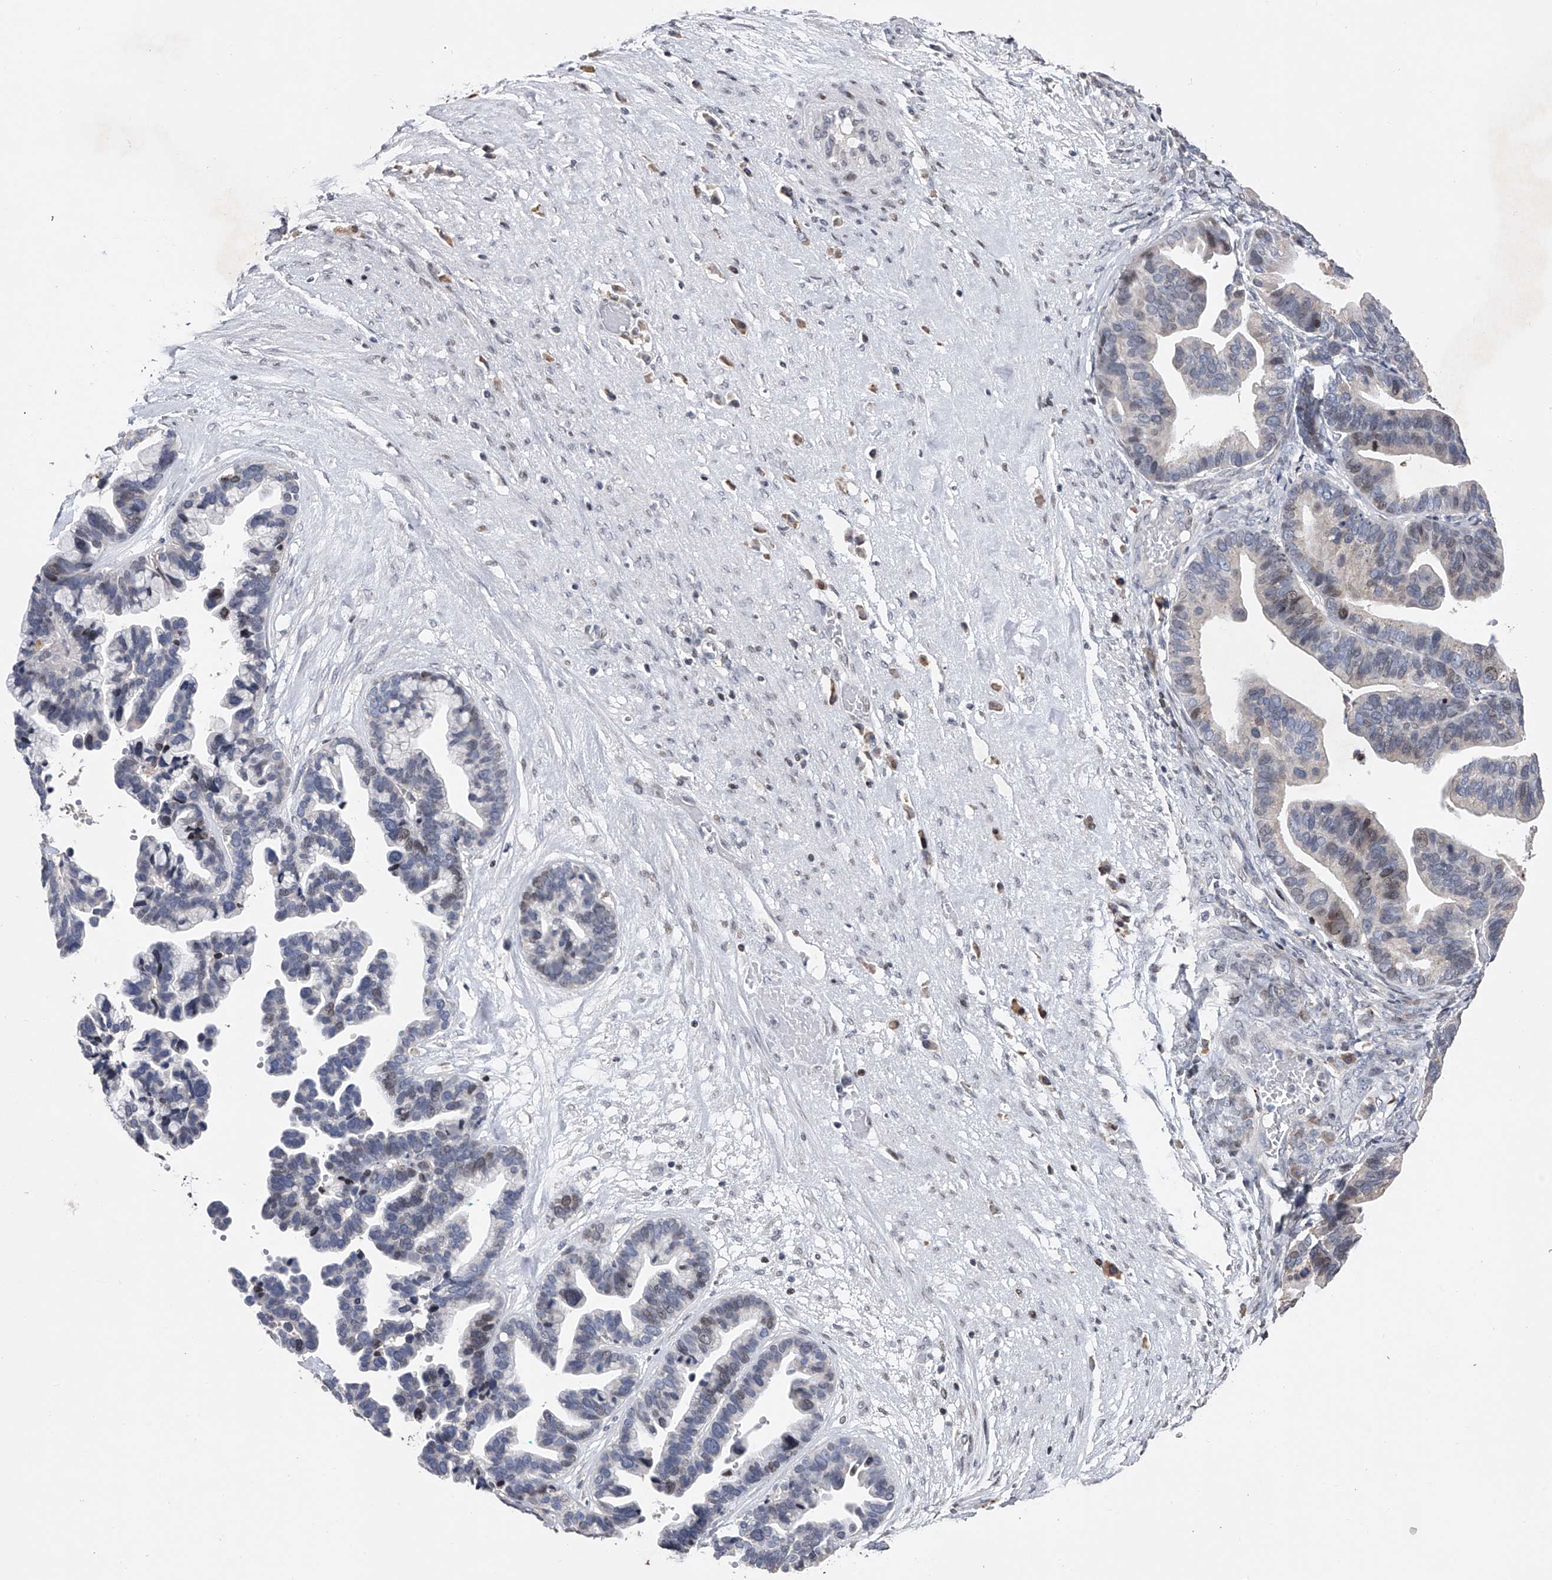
{"staining": {"intensity": "negative", "quantity": "none", "location": "none"}, "tissue": "ovarian cancer", "cell_type": "Tumor cells", "image_type": "cancer", "snomed": [{"axis": "morphology", "description": "Cystadenocarcinoma, serous, NOS"}, {"axis": "topography", "description": "Ovary"}], "caption": "Tumor cells are negative for brown protein staining in serous cystadenocarcinoma (ovarian).", "gene": "RWDD2A", "patient": {"sex": "female", "age": 56}}